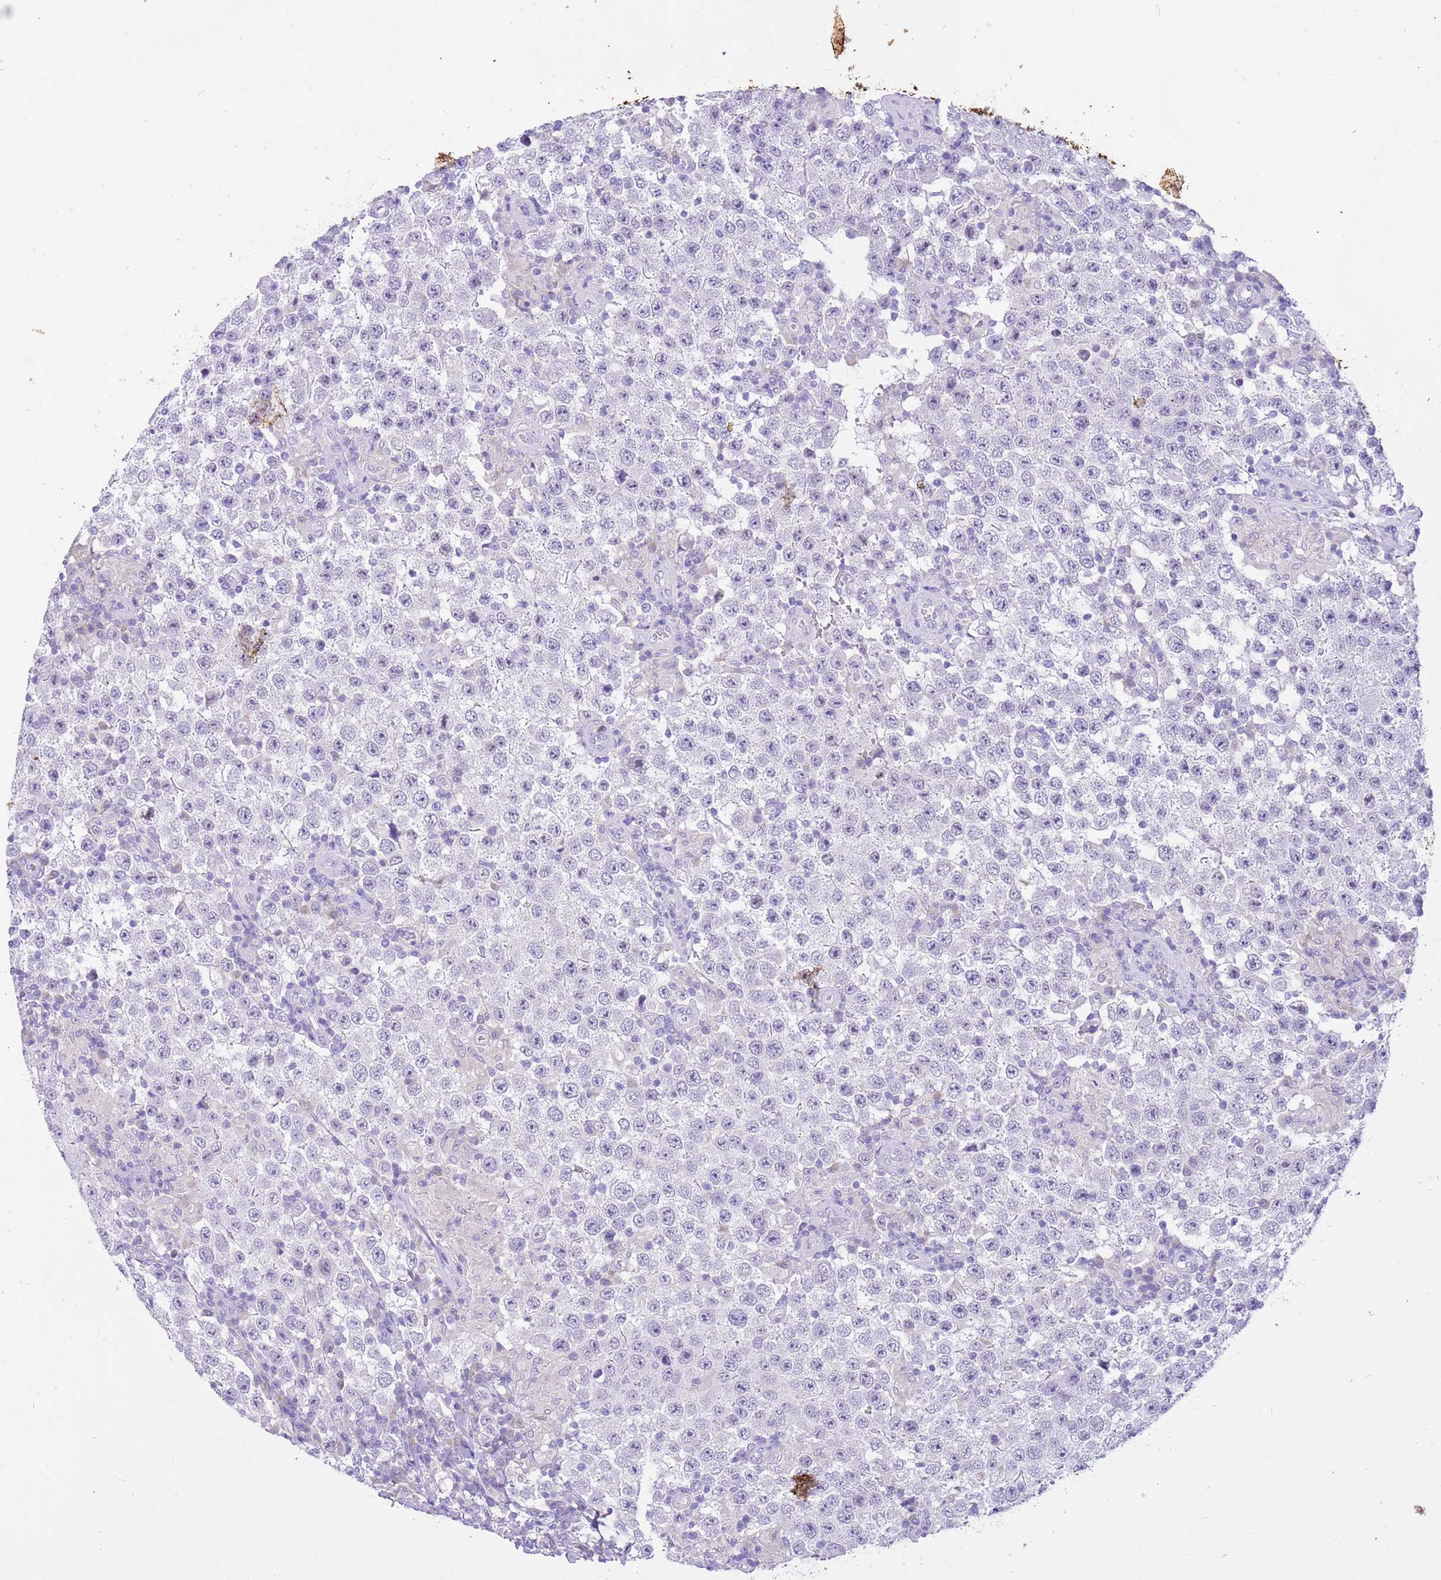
{"staining": {"intensity": "negative", "quantity": "none", "location": "none"}, "tissue": "testis cancer", "cell_type": "Tumor cells", "image_type": "cancer", "snomed": [{"axis": "morphology", "description": "Normal tissue, NOS"}, {"axis": "morphology", "description": "Urothelial carcinoma, High grade"}, {"axis": "morphology", "description": "Seminoma, NOS"}, {"axis": "morphology", "description": "Carcinoma, Embryonal, NOS"}, {"axis": "topography", "description": "Urinary bladder"}, {"axis": "topography", "description": "Testis"}], "caption": "A high-resolution micrograph shows IHC staining of testis seminoma, which demonstrates no significant expression in tumor cells. Brightfield microscopy of immunohistochemistry stained with DAB (3,3'-diaminobenzidine) (brown) and hematoxylin (blue), captured at high magnification.", "gene": "R3HDM4", "patient": {"sex": "male", "age": 41}}